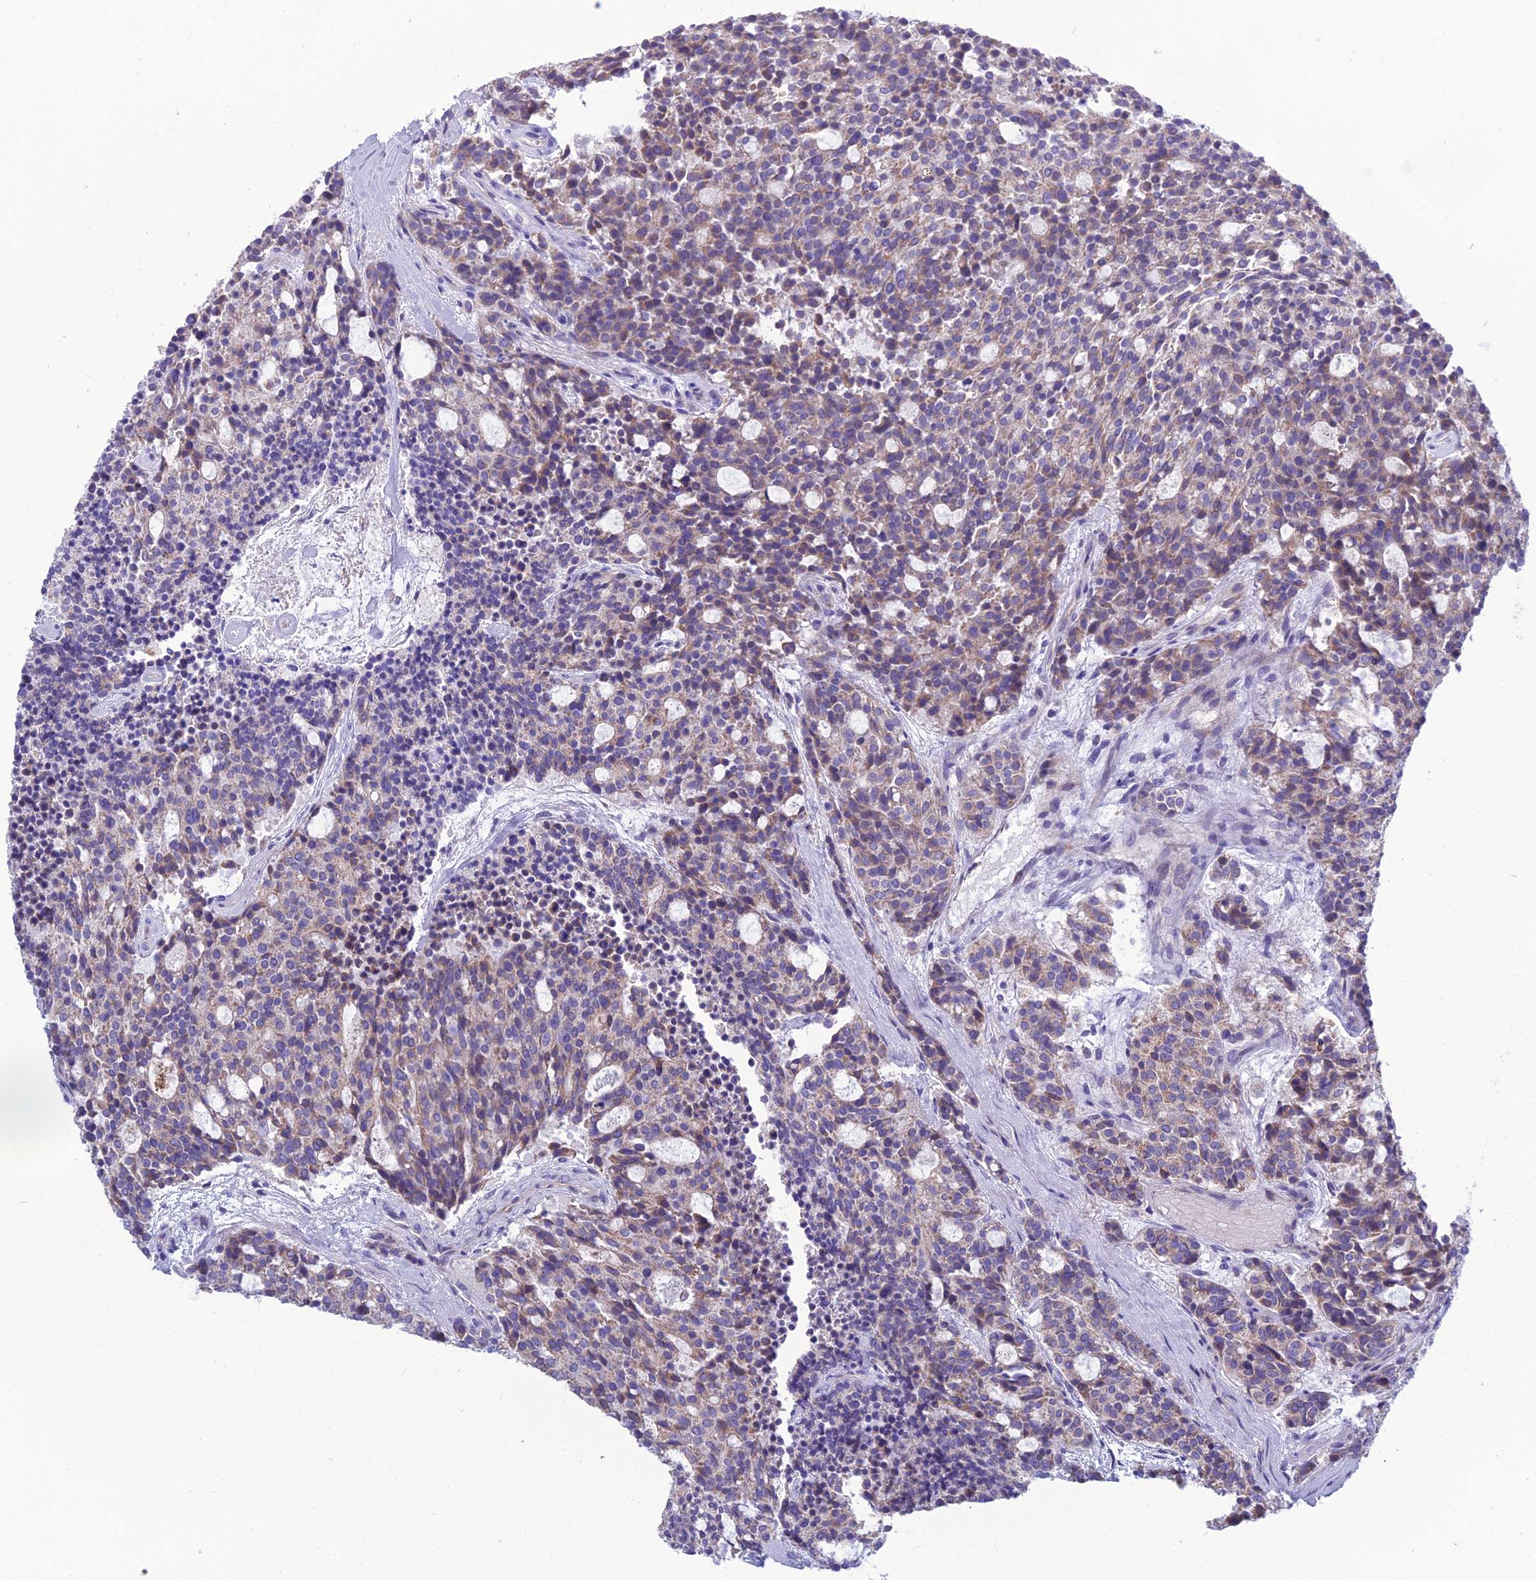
{"staining": {"intensity": "weak", "quantity": "25%-75%", "location": "cytoplasmic/membranous"}, "tissue": "carcinoid", "cell_type": "Tumor cells", "image_type": "cancer", "snomed": [{"axis": "morphology", "description": "Carcinoid, malignant, NOS"}, {"axis": "topography", "description": "Pancreas"}], "caption": "The histopathology image displays staining of carcinoid, revealing weak cytoplasmic/membranous protein expression (brown color) within tumor cells.", "gene": "BHMT2", "patient": {"sex": "female", "age": 54}}